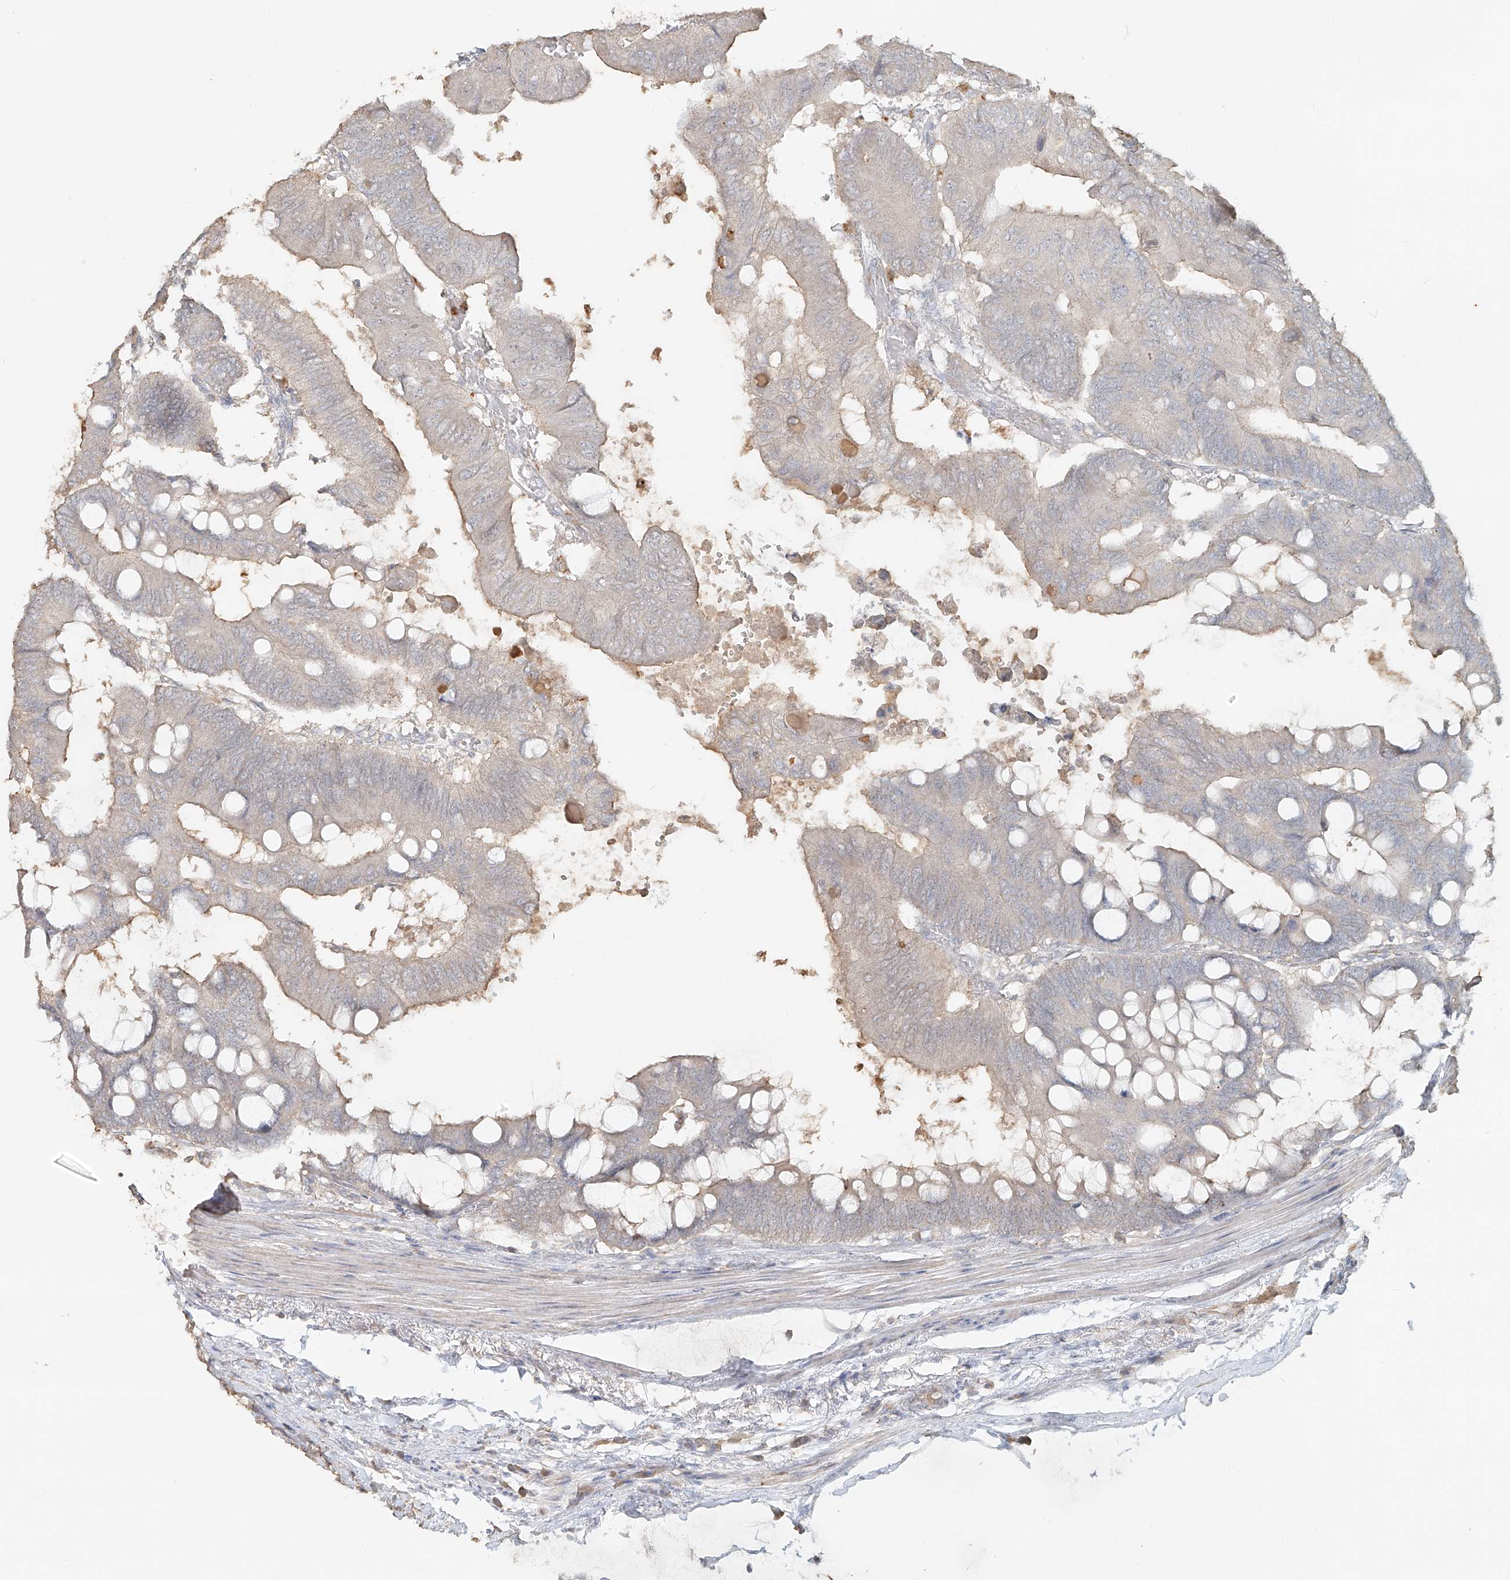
{"staining": {"intensity": "negative", "quantity": "none", "location": "none"}, "tissue": "colorectal cancer", "cell_type": "Tumor cells", "image_type": "cancer", "snomed": [{"axis": "morphology", "description": "Normal tissue, NOS"}, {"axis": "morphology", "description": "Adenocarcinoma, NOS"}, {"axis": "topography", "description": "Rectum"}, {"axis": "topography", "description": "Peripheral nerve tissue"}], "caption": "There is no significant expression in tumor cells of colorectal cancer (adenocarcinoma).", "gene": "NPHS1", "patient": {"sex": "male", "age": 92}}